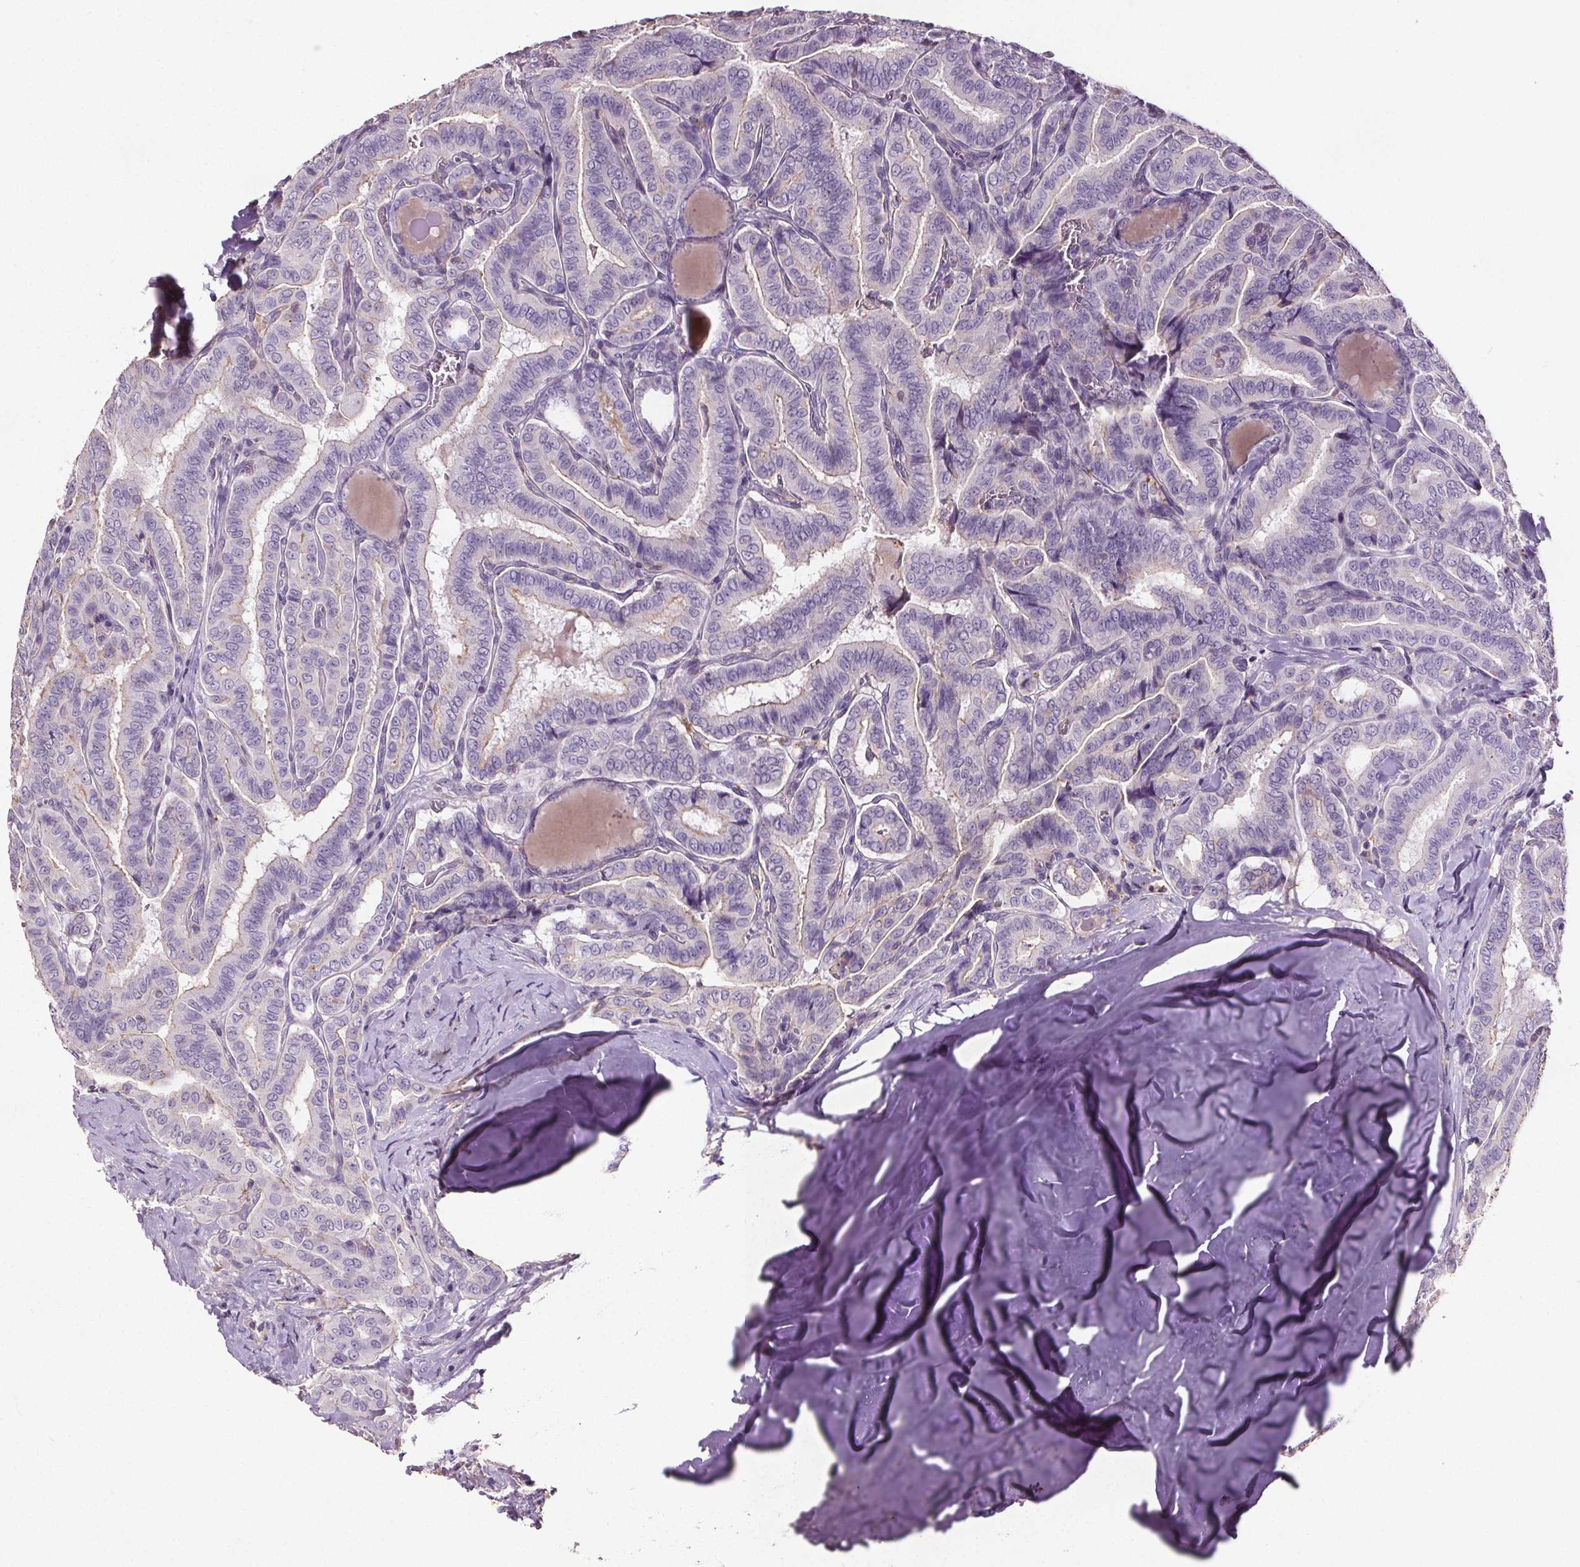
{"staining": {"intensity": "negative", "quantity": "none", "location": "none"}, "tissue": "thyroid cancer", "cell_type": "Tumor cells", "image_type": "cancer", "snomed": [{"axis": "morphology", "description": "Papillary adenocarcinoma, NOS"}, {"axis": "morphology", "description": "Papillary adenoma metastatic"}, {"axis": "topography", "description": "Thyroid gland"}], "caption": "The image reveals no significant expression in tumor cells of thyroid papillary adenoma metastatic.", "gene": "C19orf84", "patient": {"sex": "female", "age": 50}}